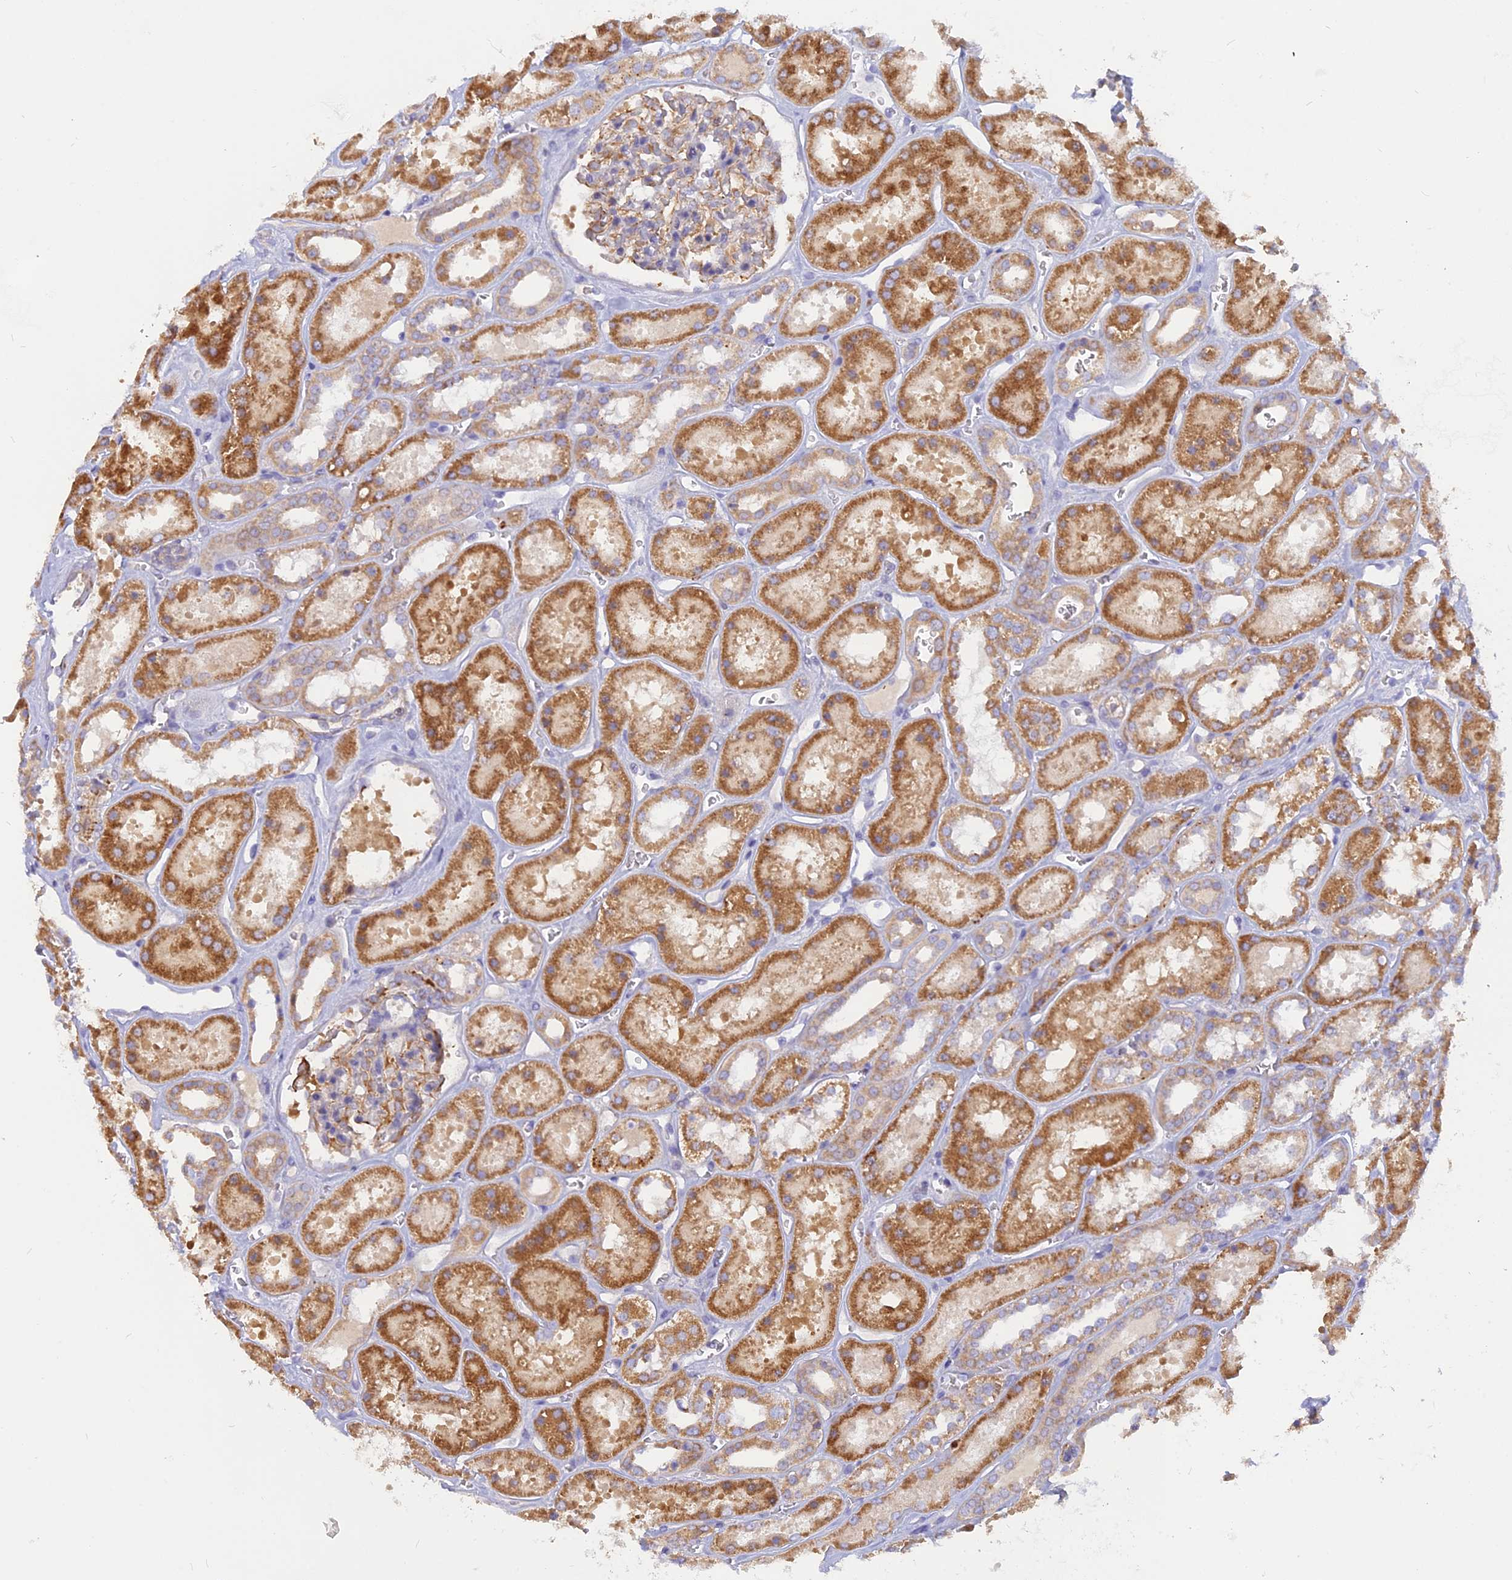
{"staining": {"intensity": "moderate", "quantity": "<25%", "location": "cytoplasmic/membranous"}, "tissue": "kidney", "cell_type": "Cells in glomeruli", "image_type": "normal", "snomed": [{"axis": "morphology", "description": "Normal tissue, NOS"}, {"axis": "topography", "description": "Kidney"}], "caption": "Protein expression analysis of unremarkable human kidney reveals moderate cytoplasmic/membranous positivity in approximately <25% of cells in glomeruli.", "gene": "CACNA1B", "patient": {"sex": "female", "age": 41}}